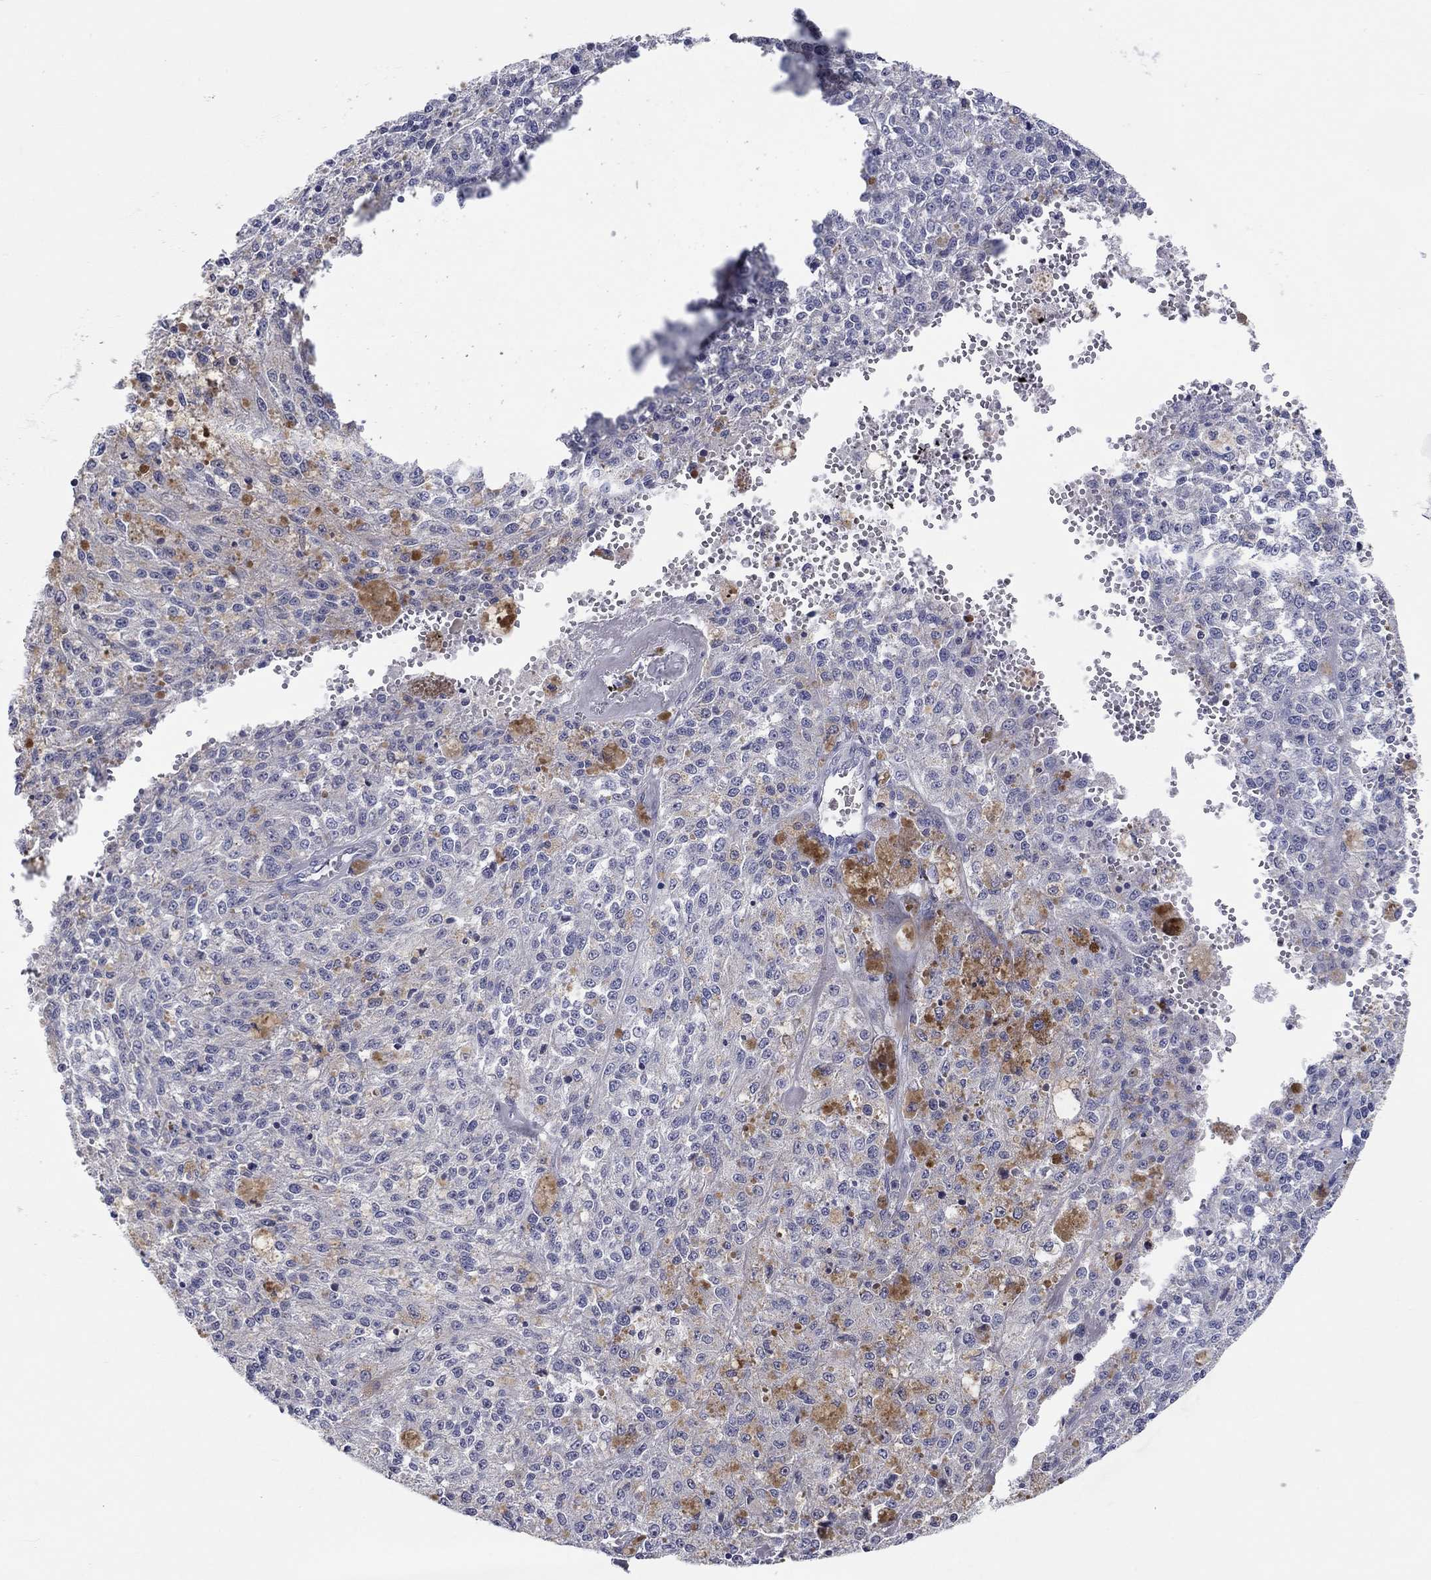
{"staining": {"intensity": "negative", "quantity": "none", "location": "none"}, "tissue": "melanoma", "cell_type": "Tumor cells", "image_type": "cancer", "snomed": [{"axis": "morphology", "description": "Malignant melanoma, Metastatic site"}, {"axis": "topography", "description": "Lymph node"}], "caption": "IHC of malignant melanoma (metastatic site) exhibits no expression in tumor cells. (Stains: DAB (3,3'-diaminobenzidine) IHC with hematoxylin counter stain, Microscopy: brightfield microscopy at high magnification).", "gene": "LRRC4C", "patient": {"sex": "female", "age": 64}}